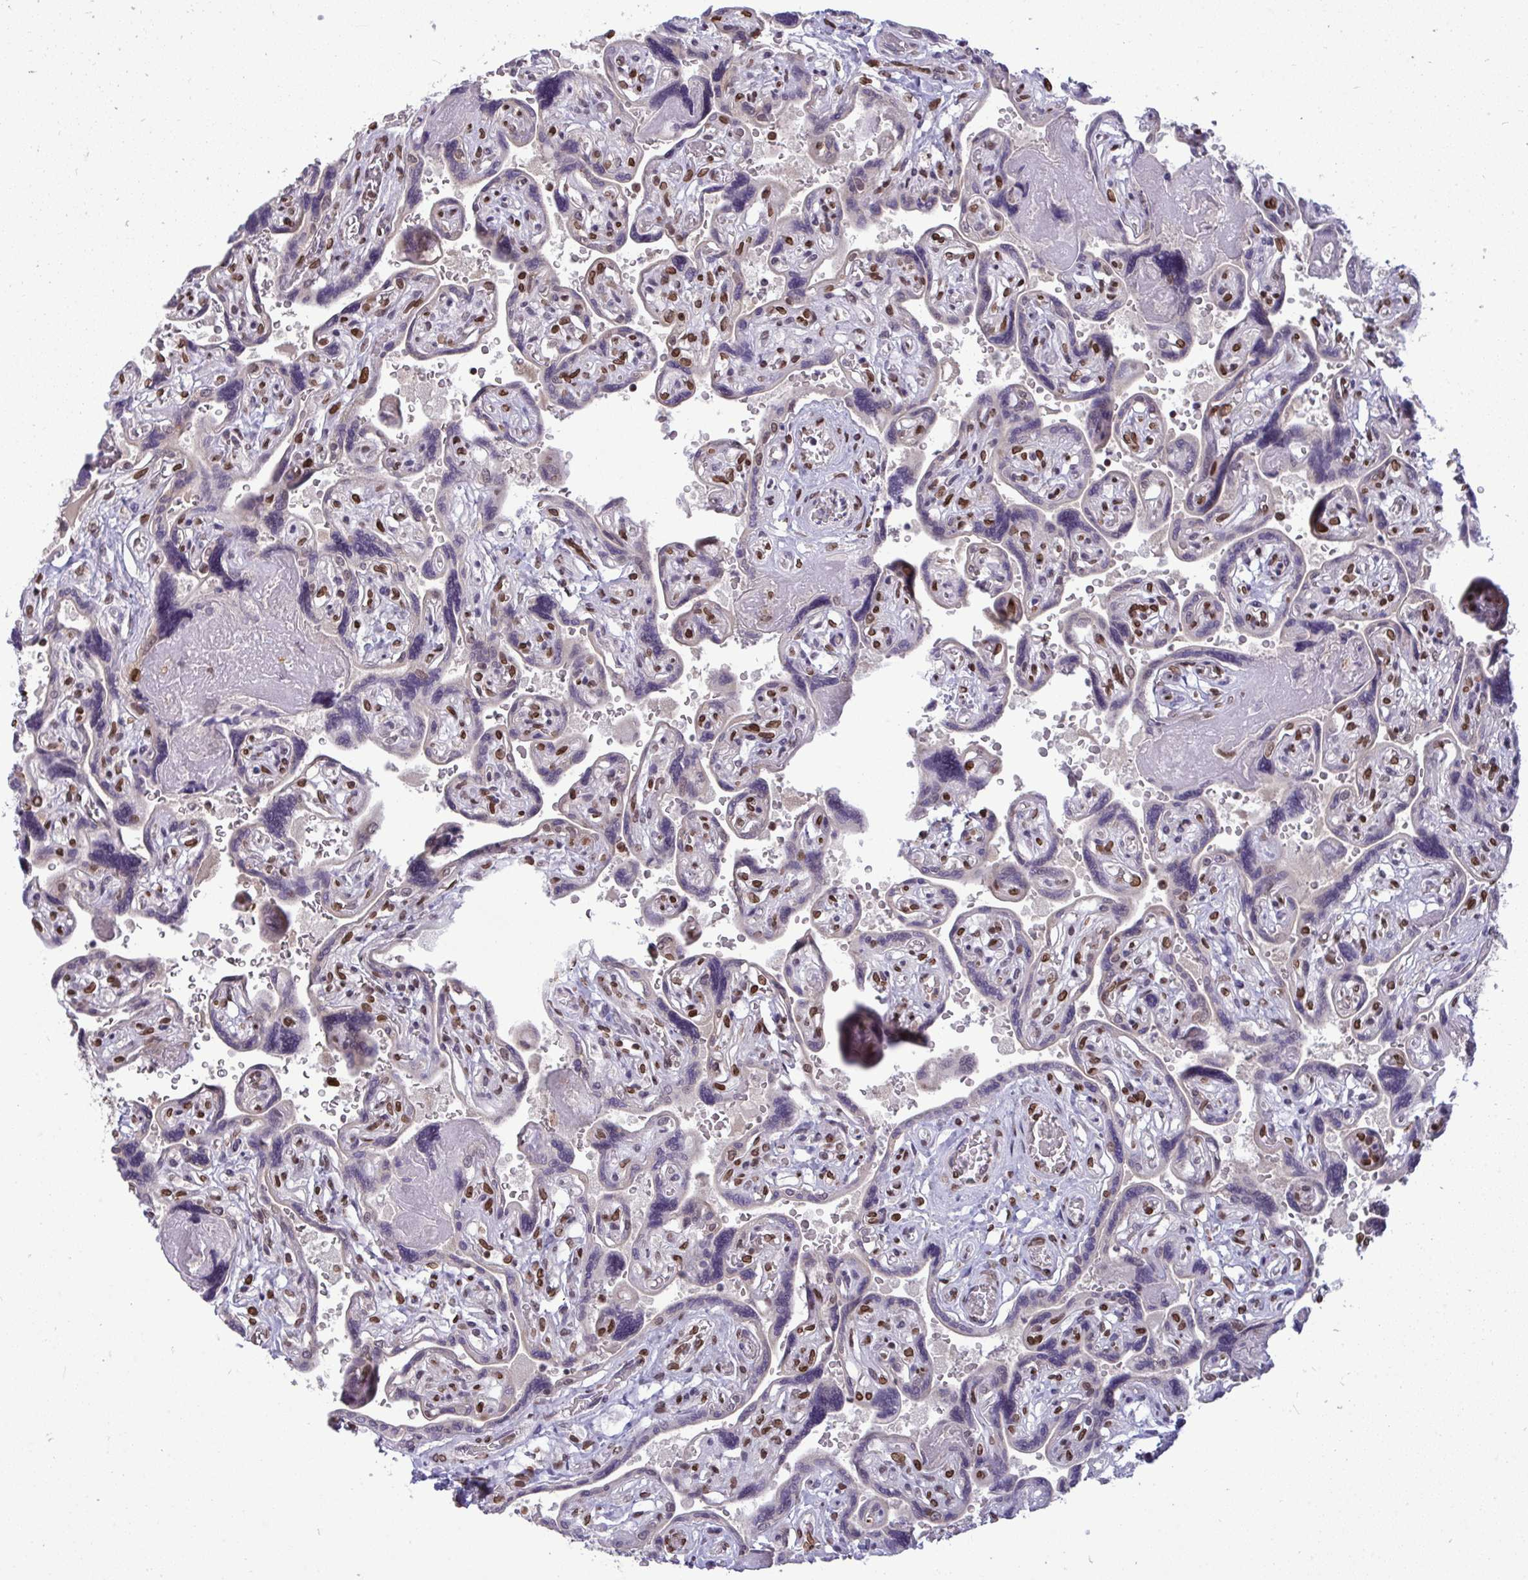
{"staining": {"intensity": "moderate", "quantity": ">75%", "location": "nuclear"}, "tissue": "placenta", "cell_type": "Decidual cells", "image_type": "normal", "snomed": [{"axis": "morphology", "description": "Normal tissue, NOS"}, {"axis": "topography", "description": "Placenta"}], "caption": "Protein analysis of benign placenta exhibits moderate nuclear positivity in approximately >75% of decidual cells. The staining is performed using DAB brown chromogen to label protein expression. The nuclei are counter-stained blue using hematoxylin.", "gene": "JPT1", "patient": {"sex": "female", "age": 32}}